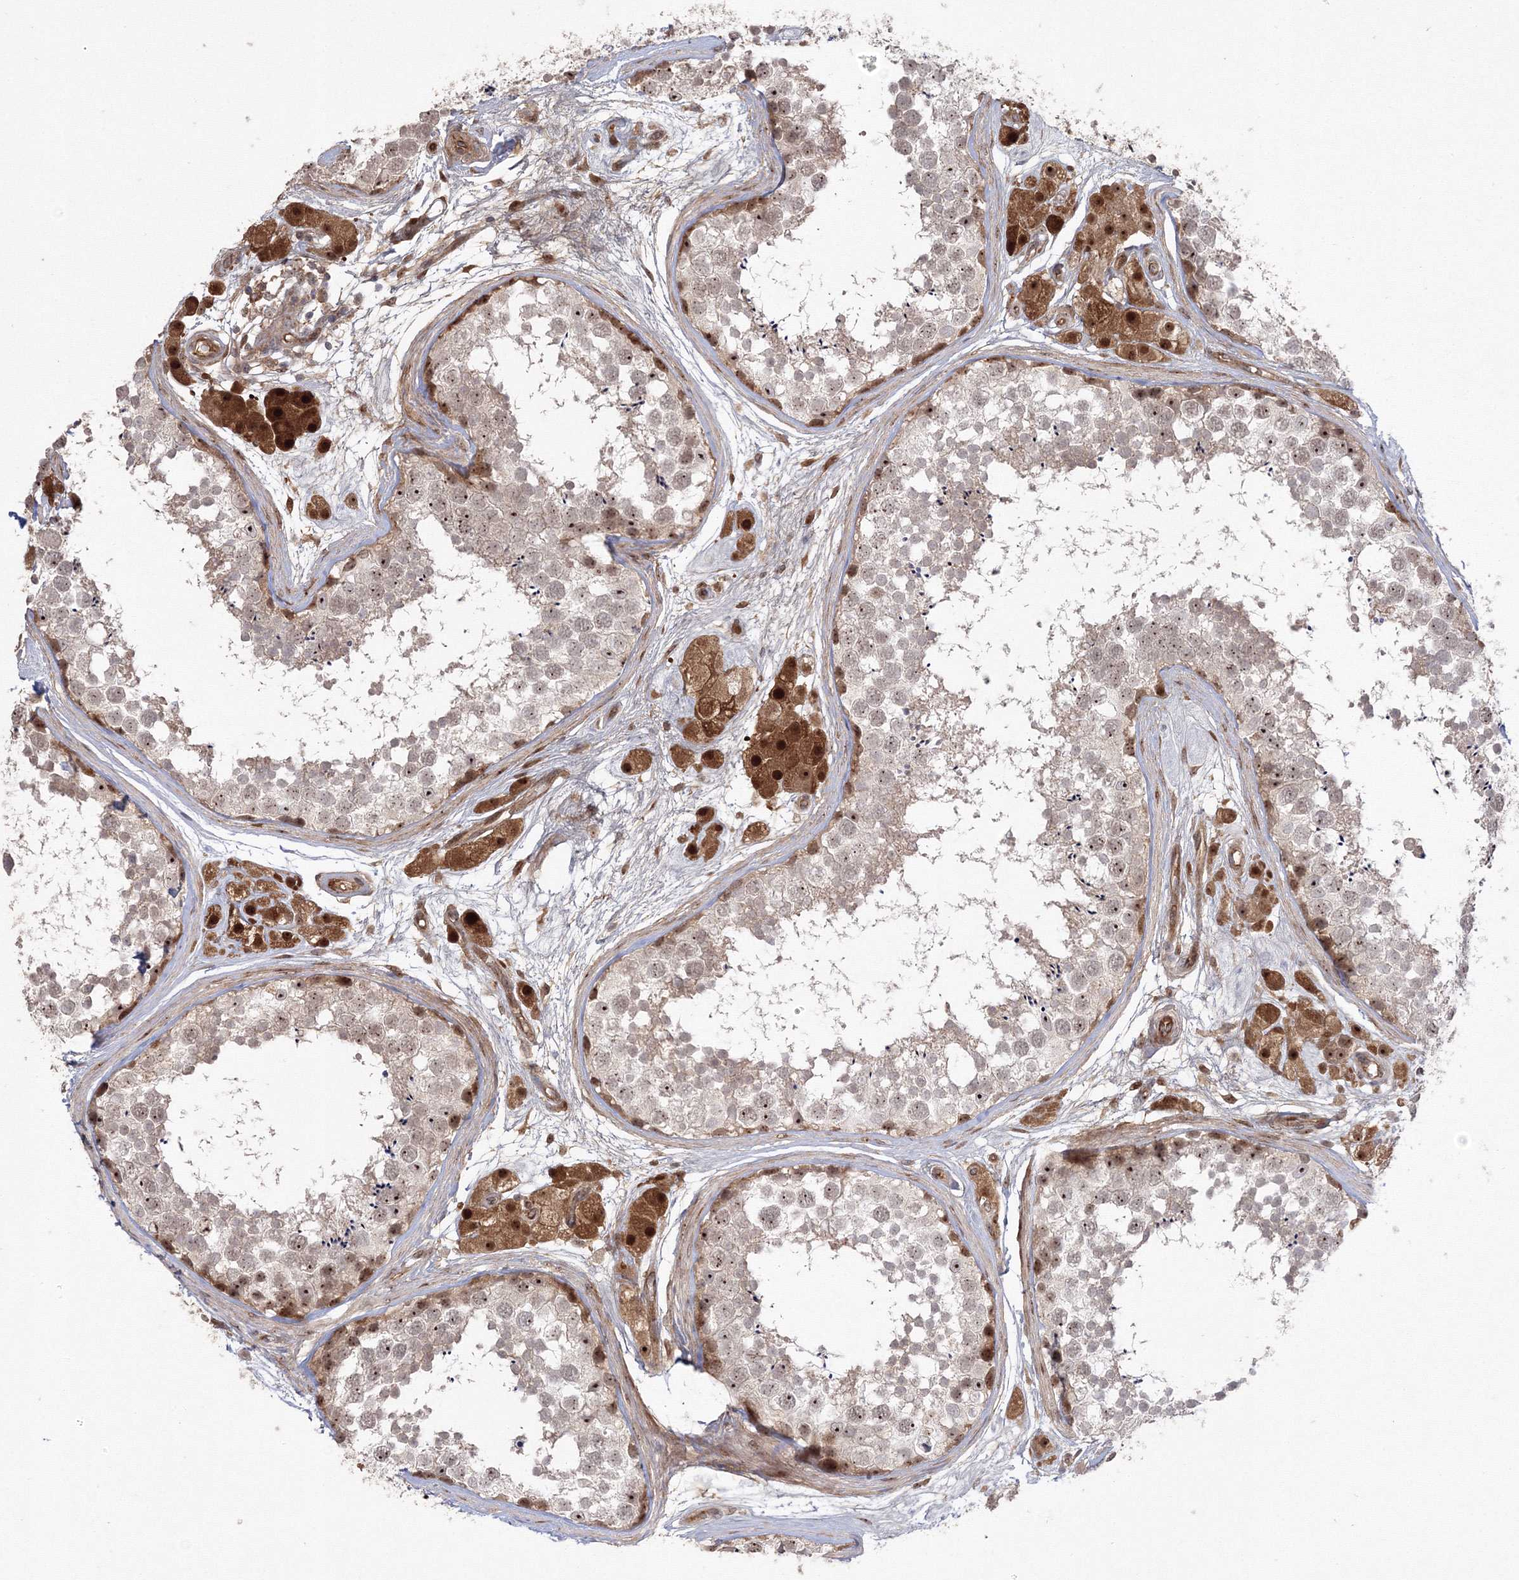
{"staining": {"intensity": "moderate", "quantity": "25%-75%", "location": "nuclear"}, "tissue": "testis", "cell_type": "Cells in seminiferous ducts", "image_type": "normal", "snomed": [{"axis": "morphology", "description": "Normal tissue, NOS"}, {"axis": "topography", "description": "Testis"}], "caption": "This photomicrograph shows normal testis stained with IHC to label a protein in brown. The nuclear of cells in seminiferous ducts show moderate positivity for the protein. Nuclei are counter-stained blue.", "gene": "NPM3", "patient": {"sex": "male", "age": 56}}